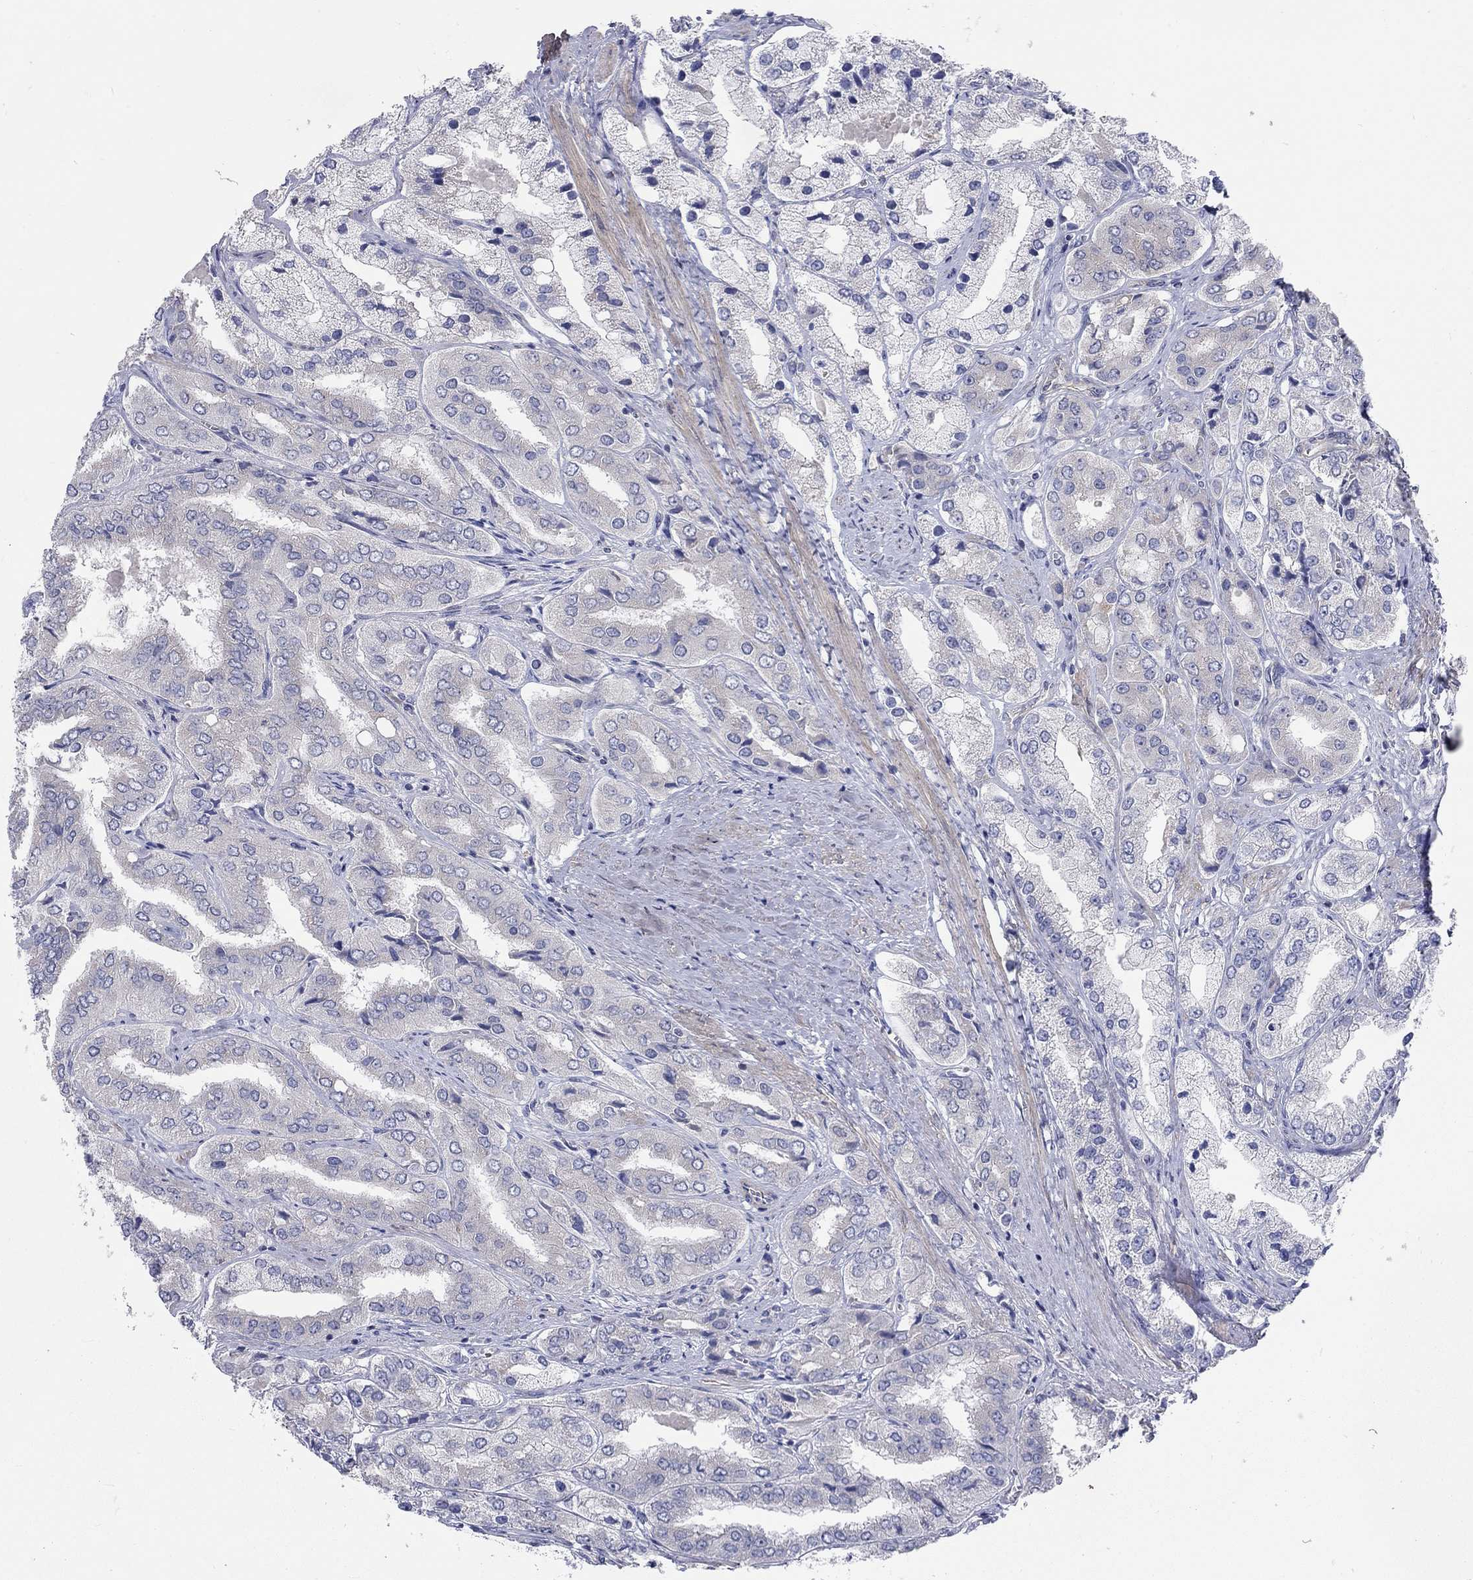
{"staining": {"intensity": "negative", "quantity": "none", "location": "none"}, "tissue": "prostate cancer", "cell_type": "Tumor cells", "image_type": "cancer", "snomed": [{"axis": "morphology", "description": "Adenocarcinoma, Low grade"}, {"axis": "topography", "description": "Prostate"}], "caption": "Tumor cells show no significant protein staining in prostate cancer (low-grade adenocarcinoma). (DAB (3,3'-diaminobenzidine) IHC visualized using brightfield microscopy, high magnification).", "gene": "PCDHGA10", "patient": {"sex": "male", "age": 69}}